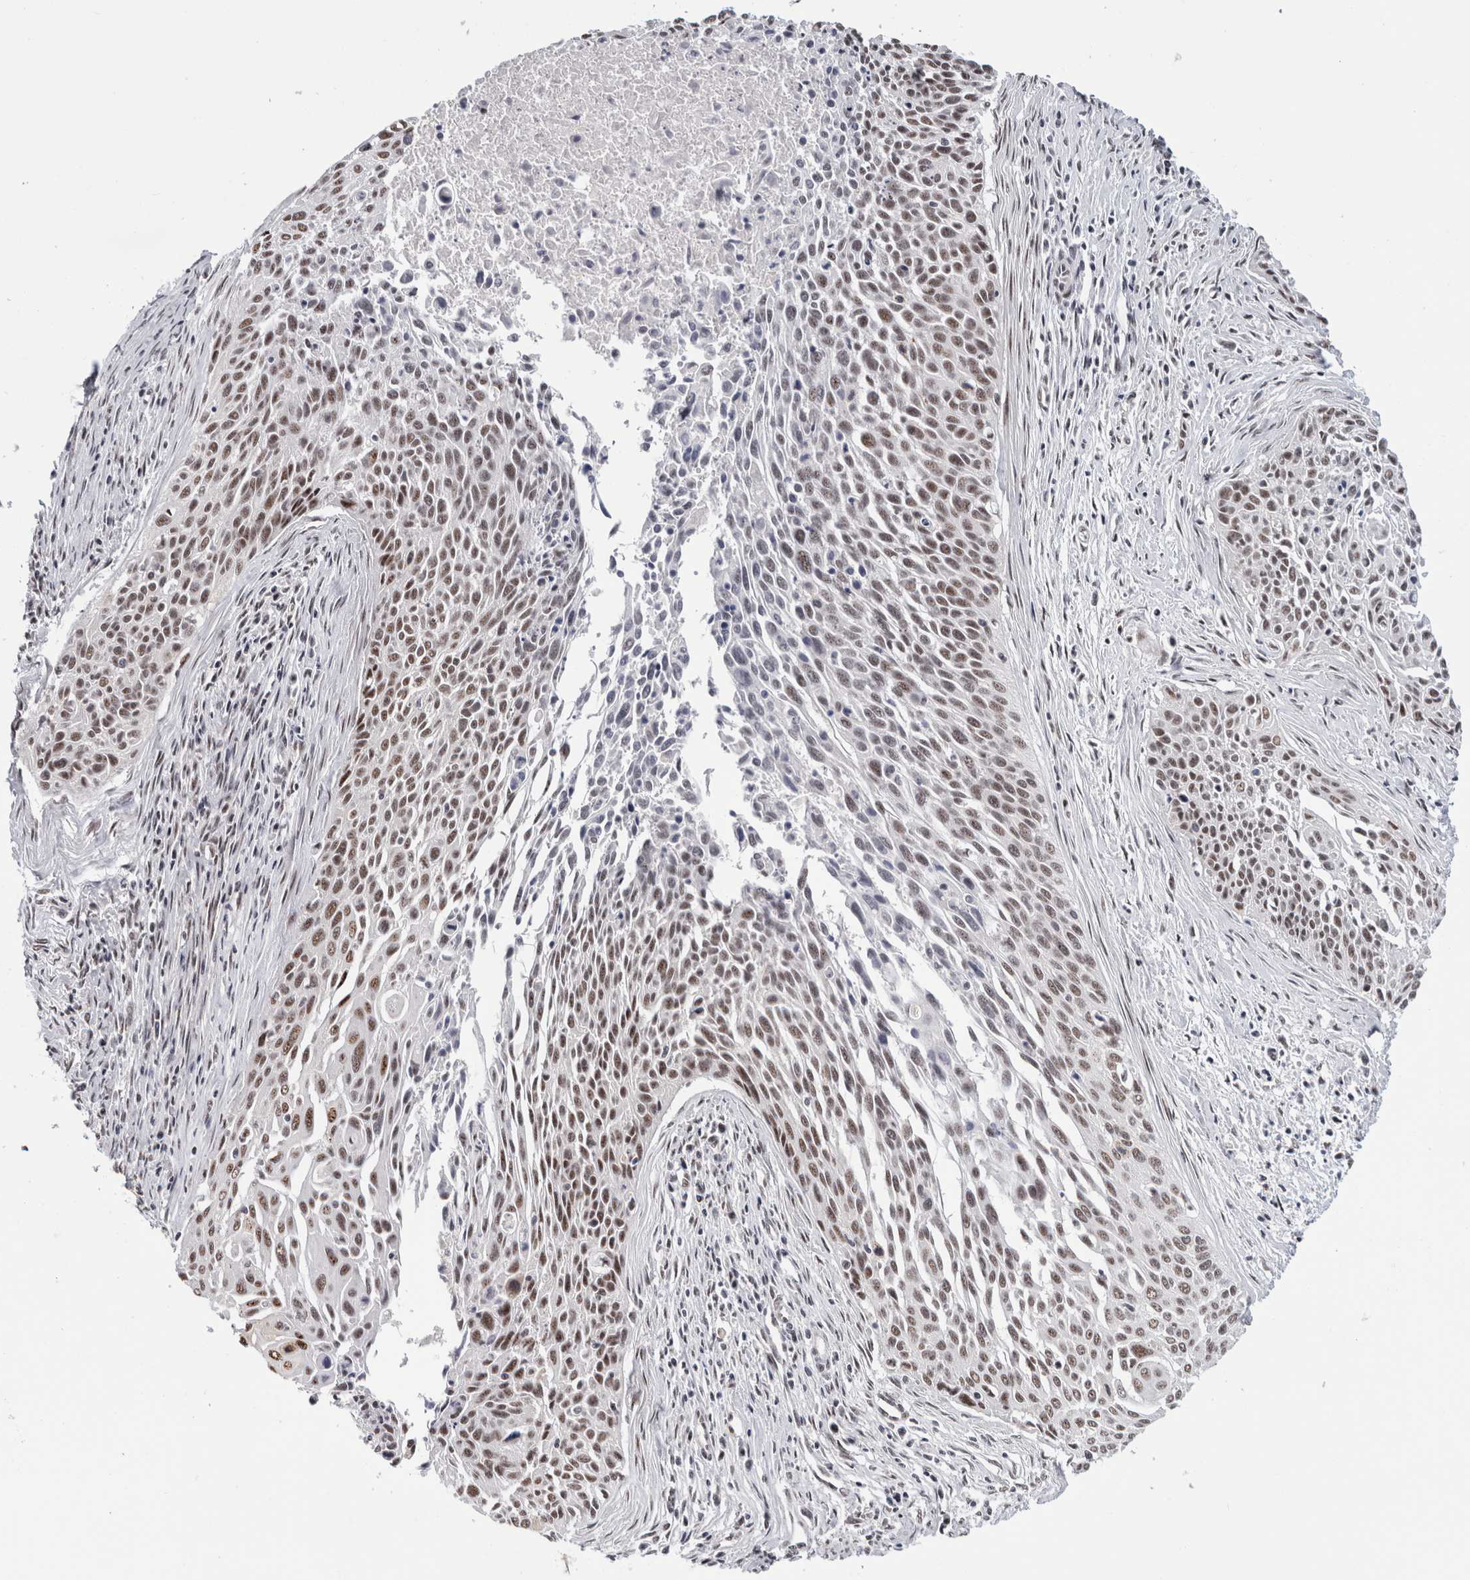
{"staining": {"intensity": "moderate", "quantity": ">75%", "location": "nuclear"}, "tissue": "cervical cancer", "cell_type": "Tumor cells", "image_type": "cancer", "snomed": [{"axis": "morphology", "description": "Squamous cell carcinoma, NOS"}, {"axis": "topography", "description": "Cervix"}], "caption": "Immunohistochemistry (DAB) staining of cervical squamous cell carcinoma shows moderate nuclear protein staining in approximately >75% of tumor cells. The staining is performed using DAB (3,3'-diaminobenzidine) brown chromogen to label protein expression. The nuclei are counter-stained blue using hematoxylin.", "gene": "MKNK1", "patient": {"sex": "female", "age": 55}}